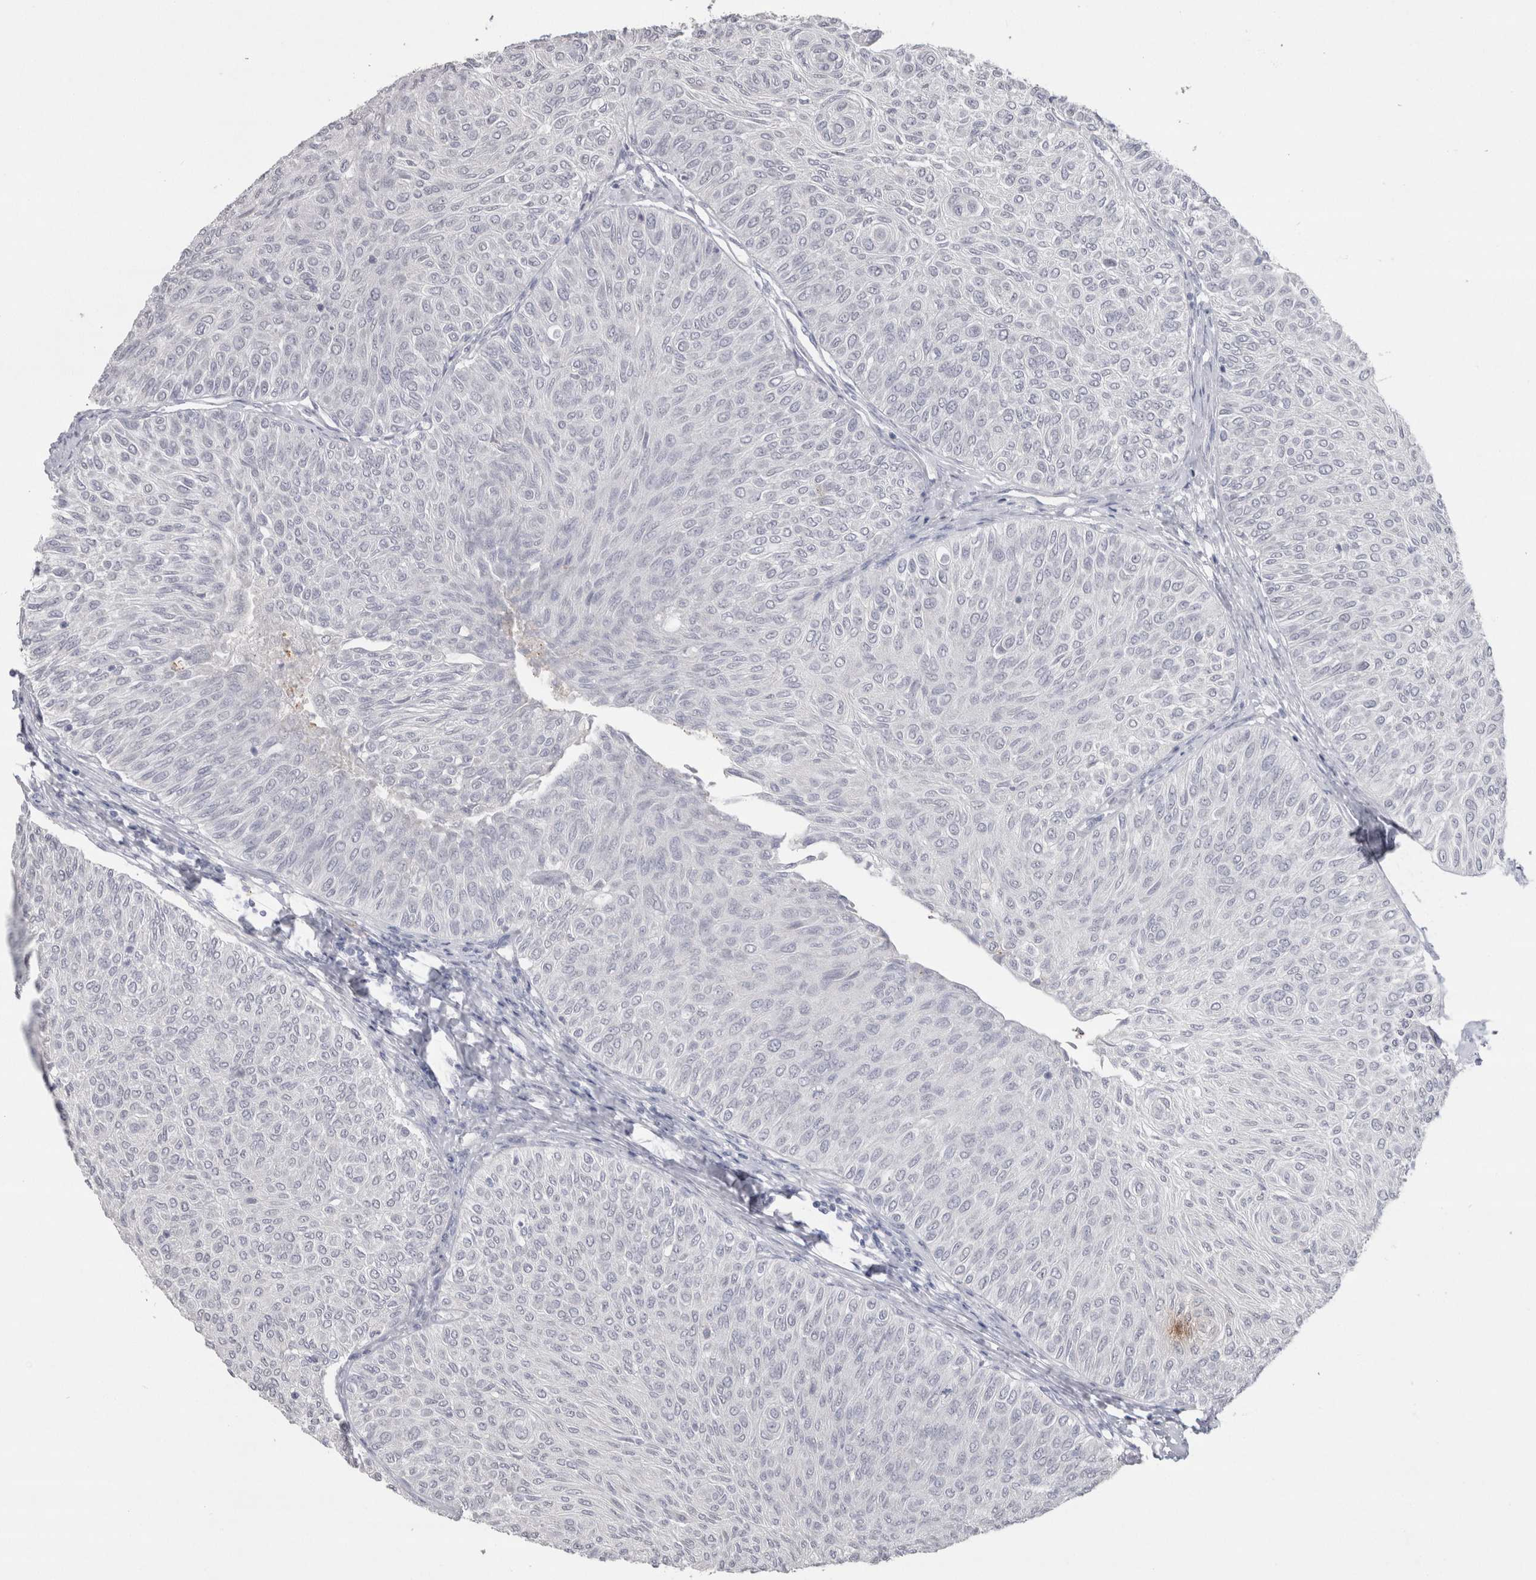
{"staining": {"intensity": "negative", "quantity": "none", "location": "none"}, "tissue": "urothelial cancer", "cell_type": "Tumor cells", "image_type": "cancer", "snomed": [{"axis": "morphology", "description": "Urothelial carcinoma, Low grade"}, {"axis": "topography", "description": "Urinary bladder"}], "caption": "This is an IHC photomicrograph of urothelial cancer. There is no positivity in tumor cells.", "gene": "CDH17", "patient": {"sex": "male", "age": 78}}